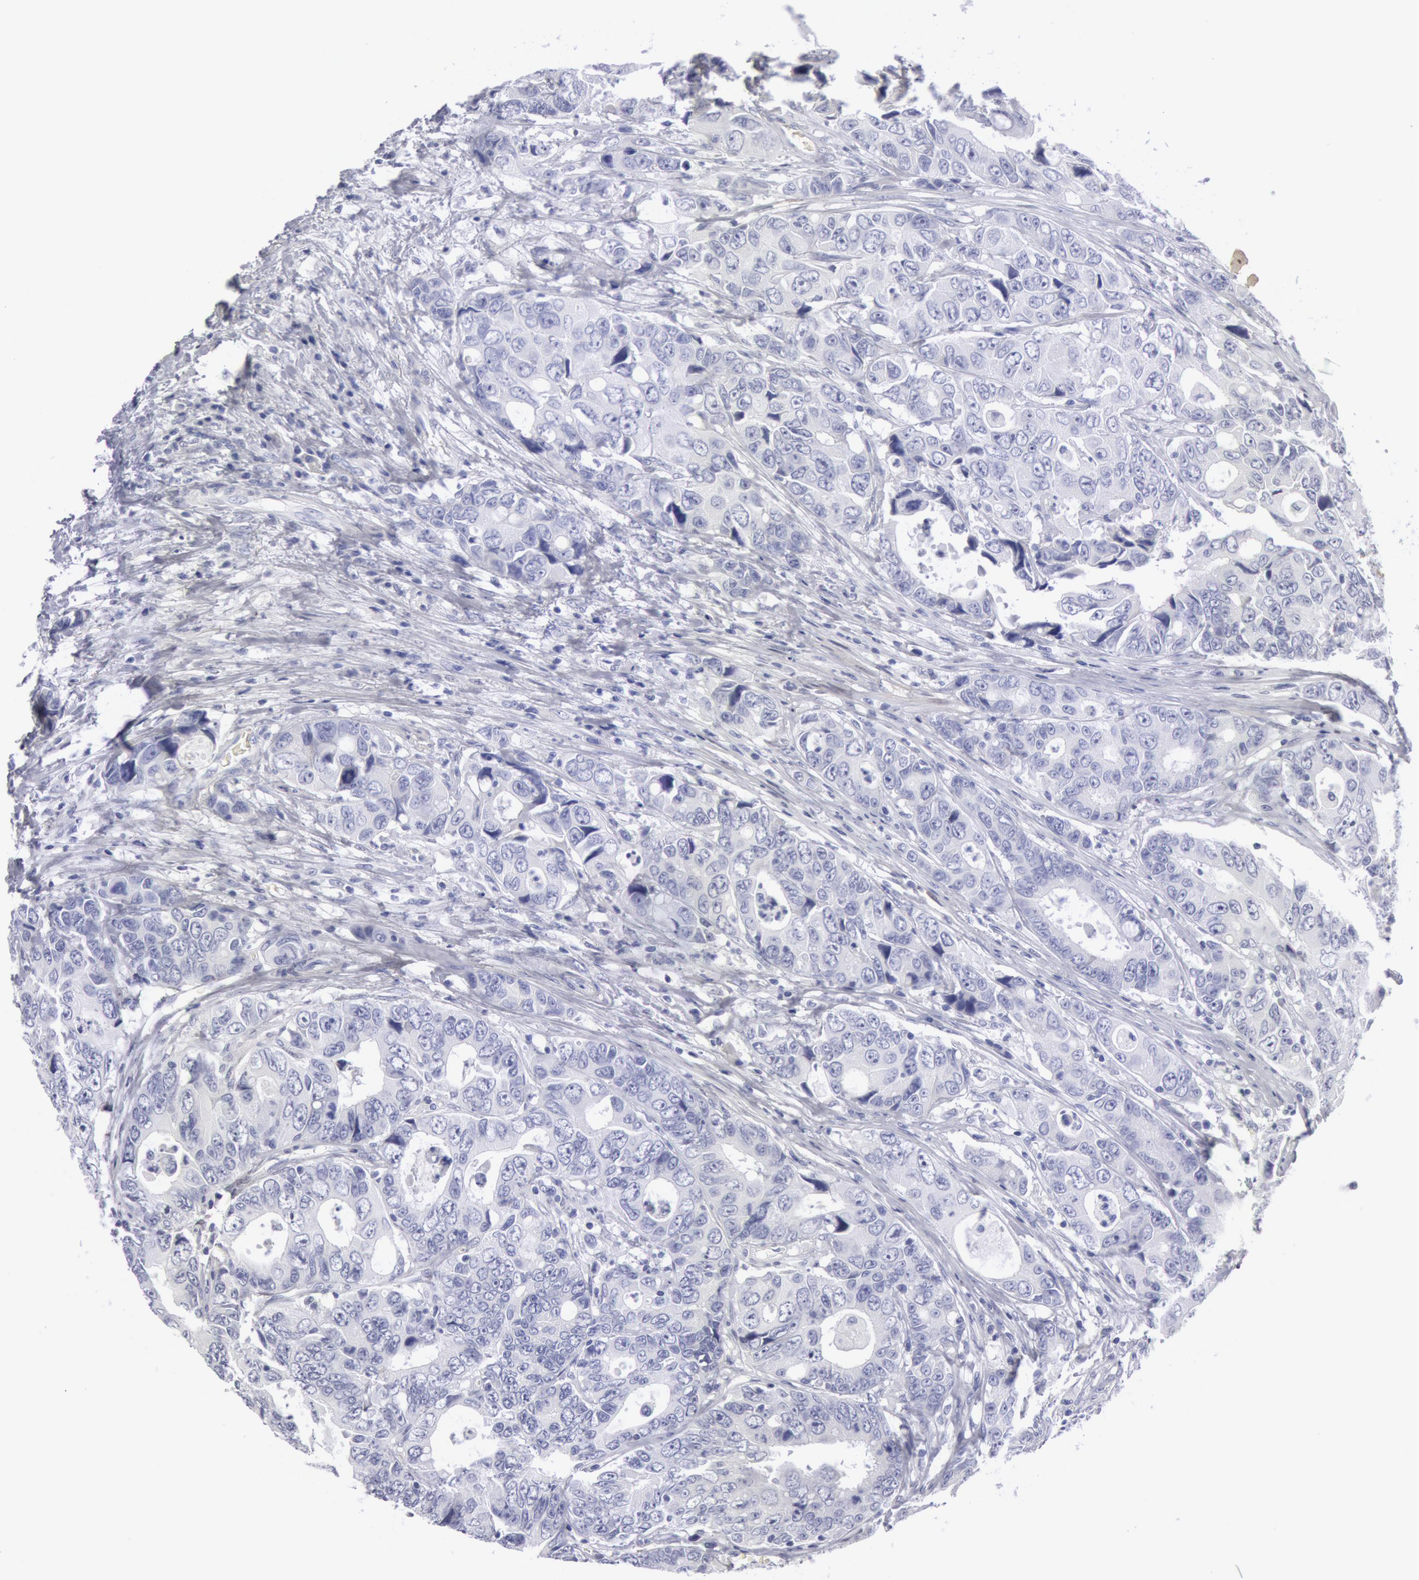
{"staining": {"intensity": "negative", "quantity": "none", "location": "none"}, "tissue": "colorectal cancer", "cell_type": "Tumor cells", "image_type": "cancer", "snomed": [{"axis": "morphology", "description": "Adenocarcinoma, NOS"}, {"axis": "topography", "description": "Rectum"}], "caption": "This is an immunohistochemistry micrograph of colorectal cancer. There is no staining in tumor cells.", "gene": "FHL1", "patient": {"sex": "female", "age": 67}}